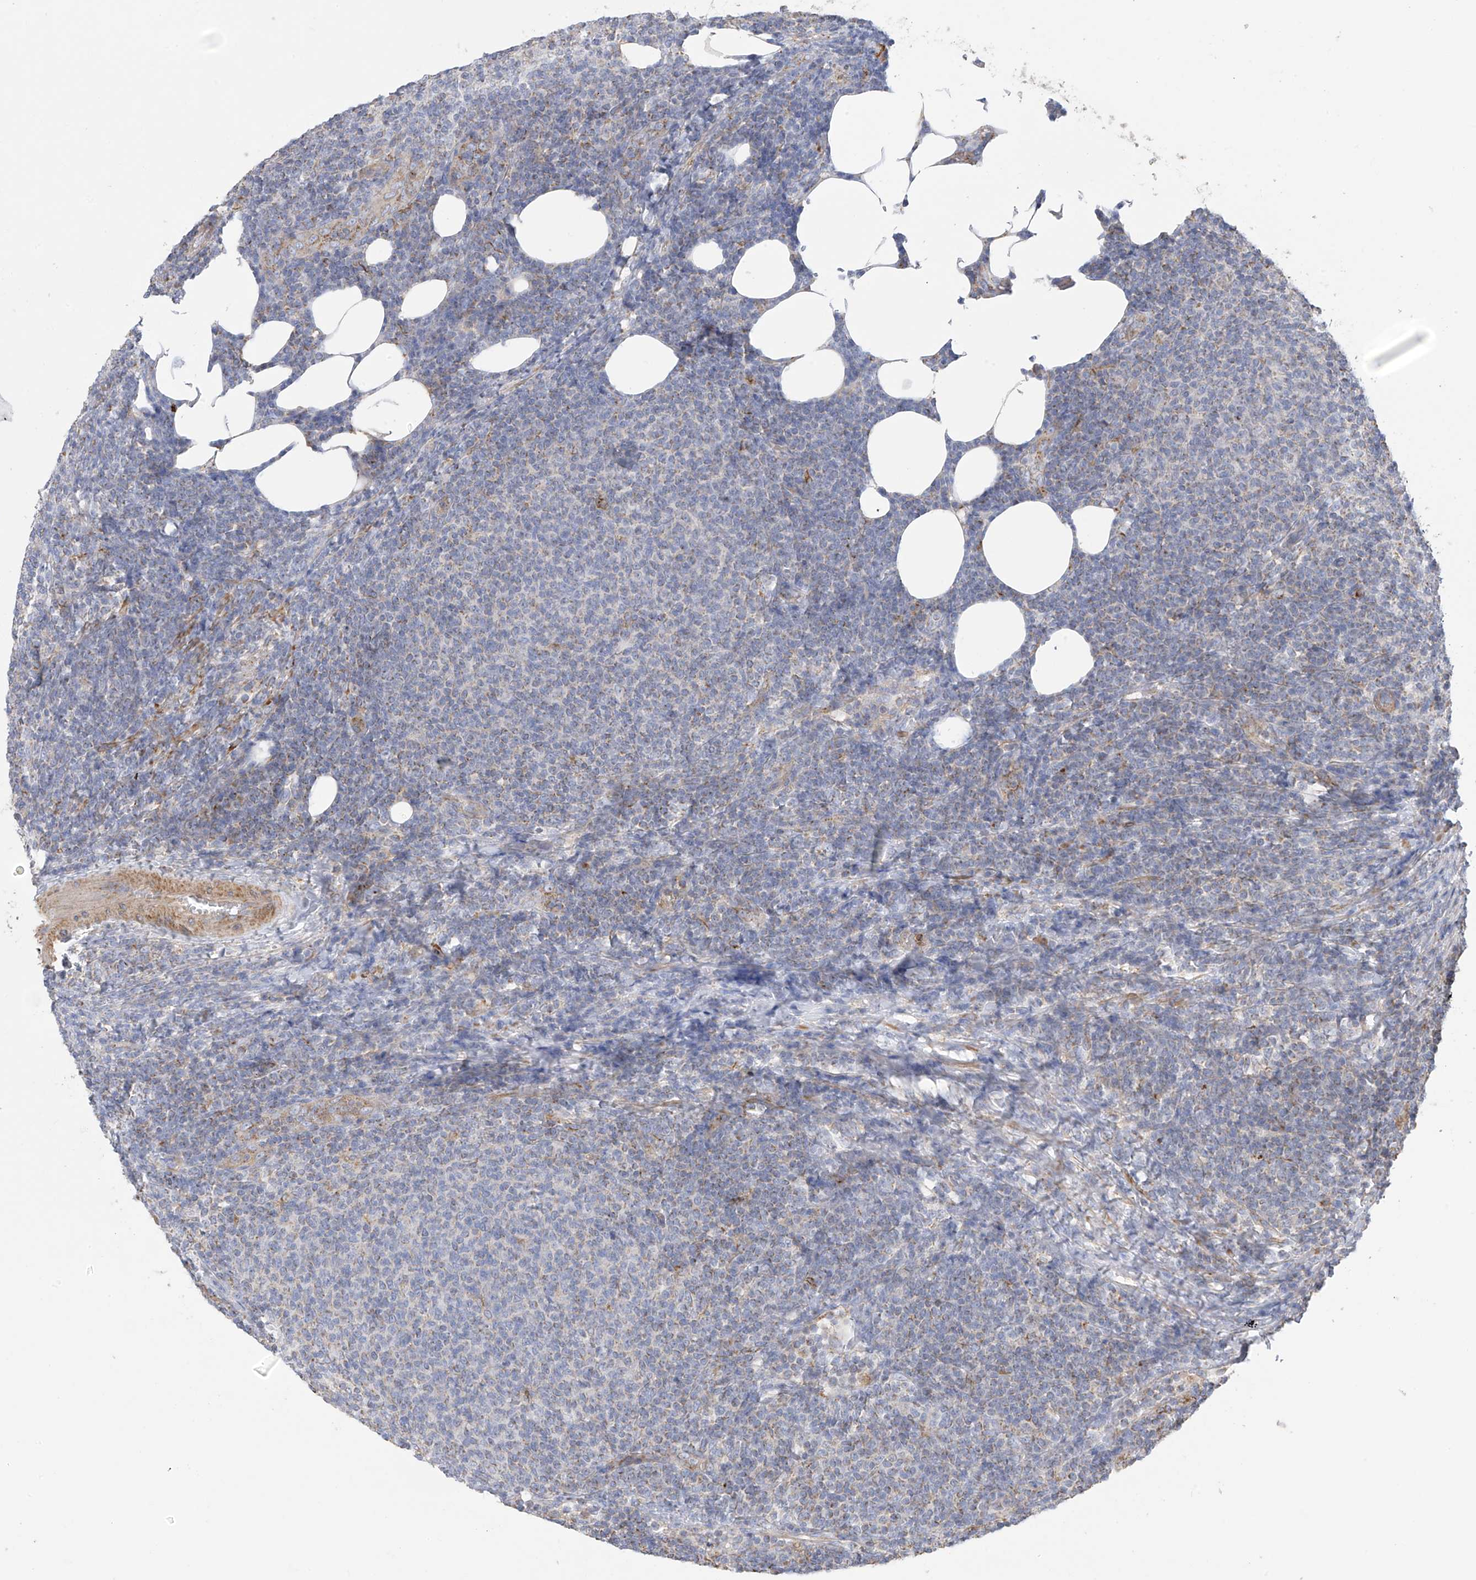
{"staining": {"intensity": "negative", "quantity": "none", "location": "none"}, "tissue": "lymphoma", "cell_type": "Tumor cells", "image_type": "cancer", "snomed": [{"axis": "morphology", "description": "Malignant lymphoma, non-Hodgkin's type, Low grade"}, {"axis": "topography", "description": "Lymph node"}], "caption": "Immunohistochemistry photomicrograph of malignant lymphoma, non-Hodgkin's type (low-grade) stained for a protein (brown), which shows no expression in tumor cells. (Immunohistochemistry (ihc), brightfield microscopy, high magnification).", "gene": "ITM2B", "patient": {"sex": "male", "age": 66}}